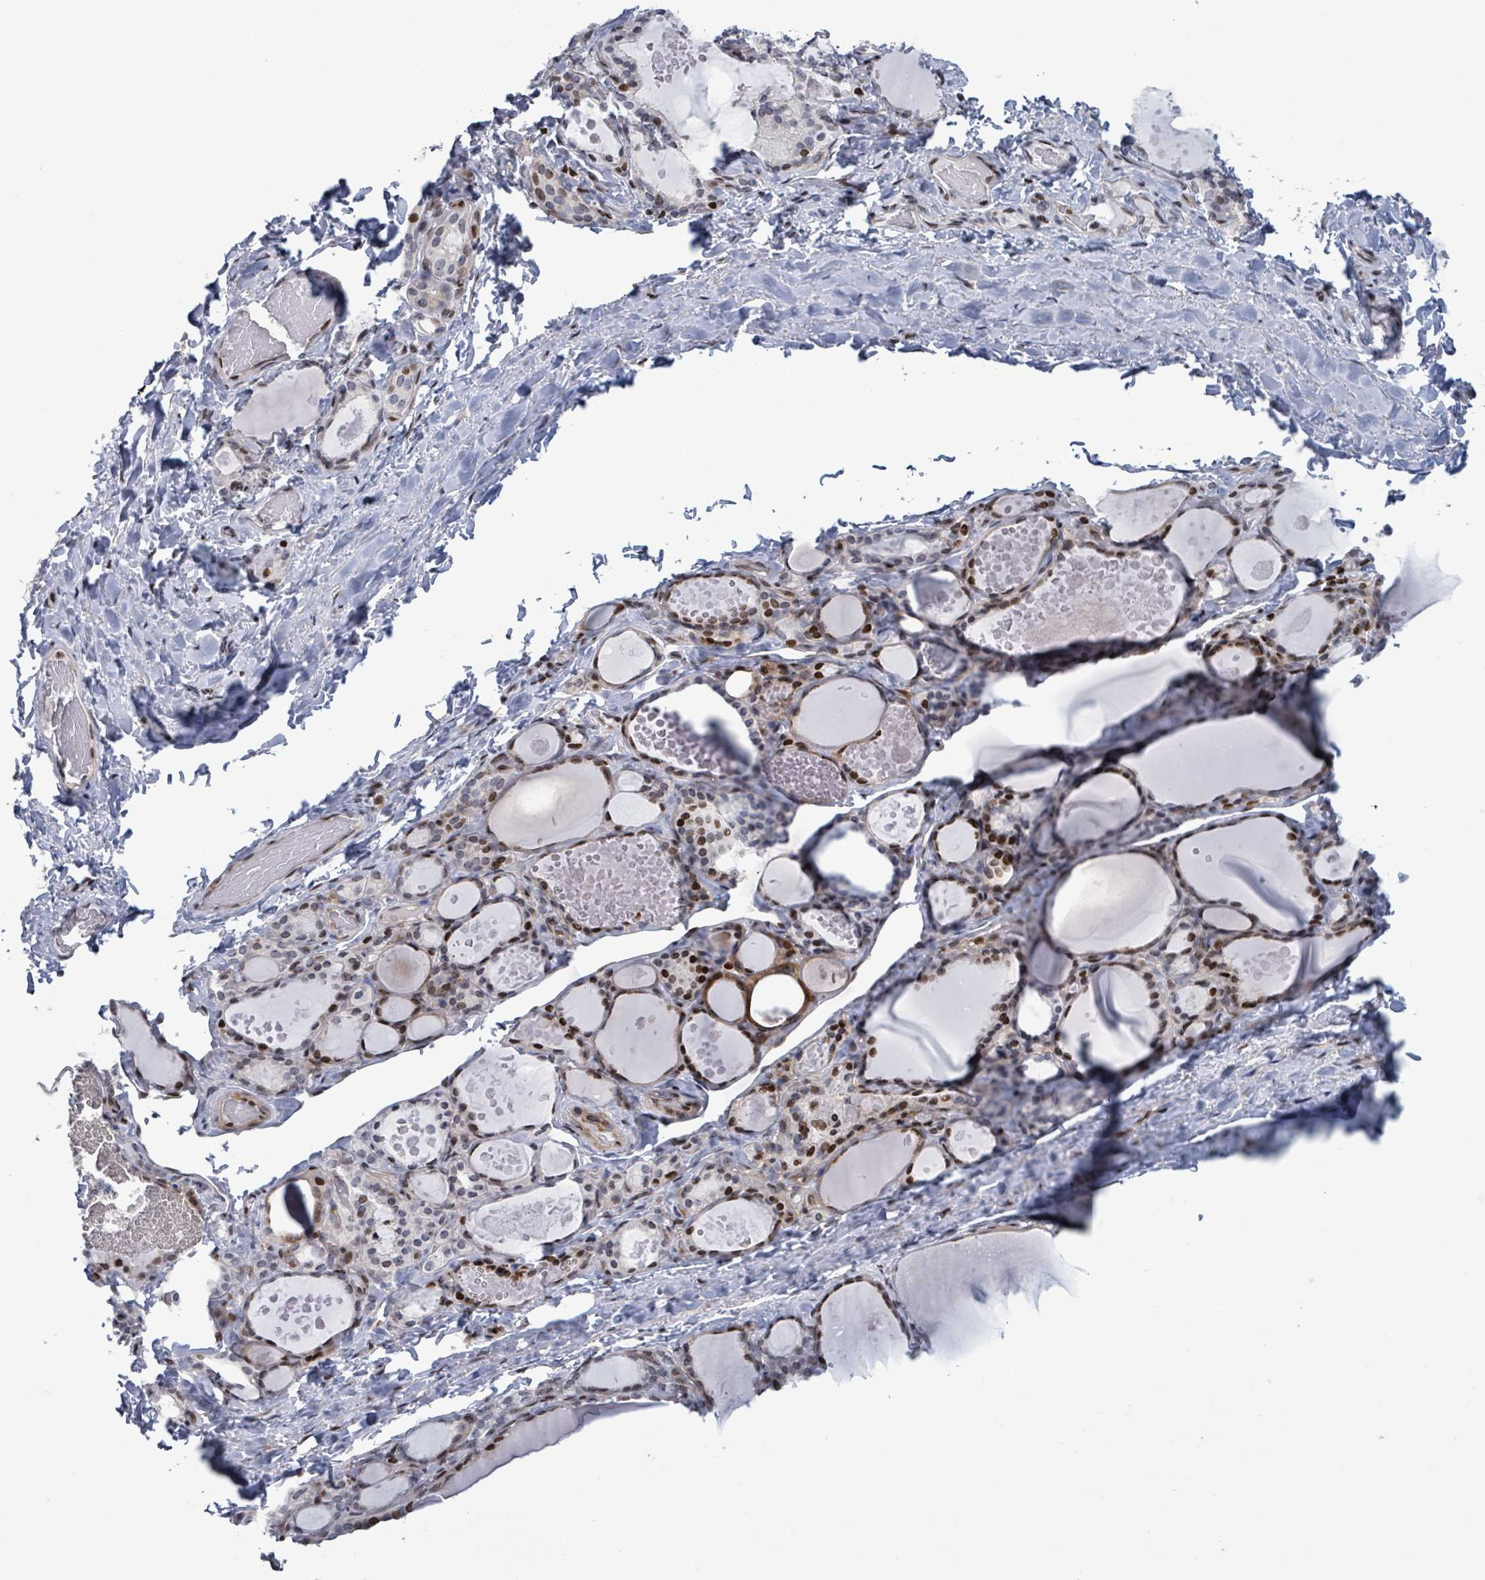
{"staining": {"intensity": "strong", "quantity": "25%-75%", "location": "cytoplasmic/membranous,nuclear"}, "tissue": "thyroid gland", "cell_type": "Glandular cells", "image_type": "normal", "snomed": [{"axis": "morphology", "description": "Normal tissue, NOS"}, {"axis": "topography", "description": "Thyroid gland"}], "caption": "Immunohistochemical staining of unremarkable human thyroid gland displays 25%-75% levels of strong cytoplasmic/membranous,nuclear protein staining in about 25%-75% of glandular cells.", "gene": "FNDC4", "patient": {"sex": "female", "age": 46}}